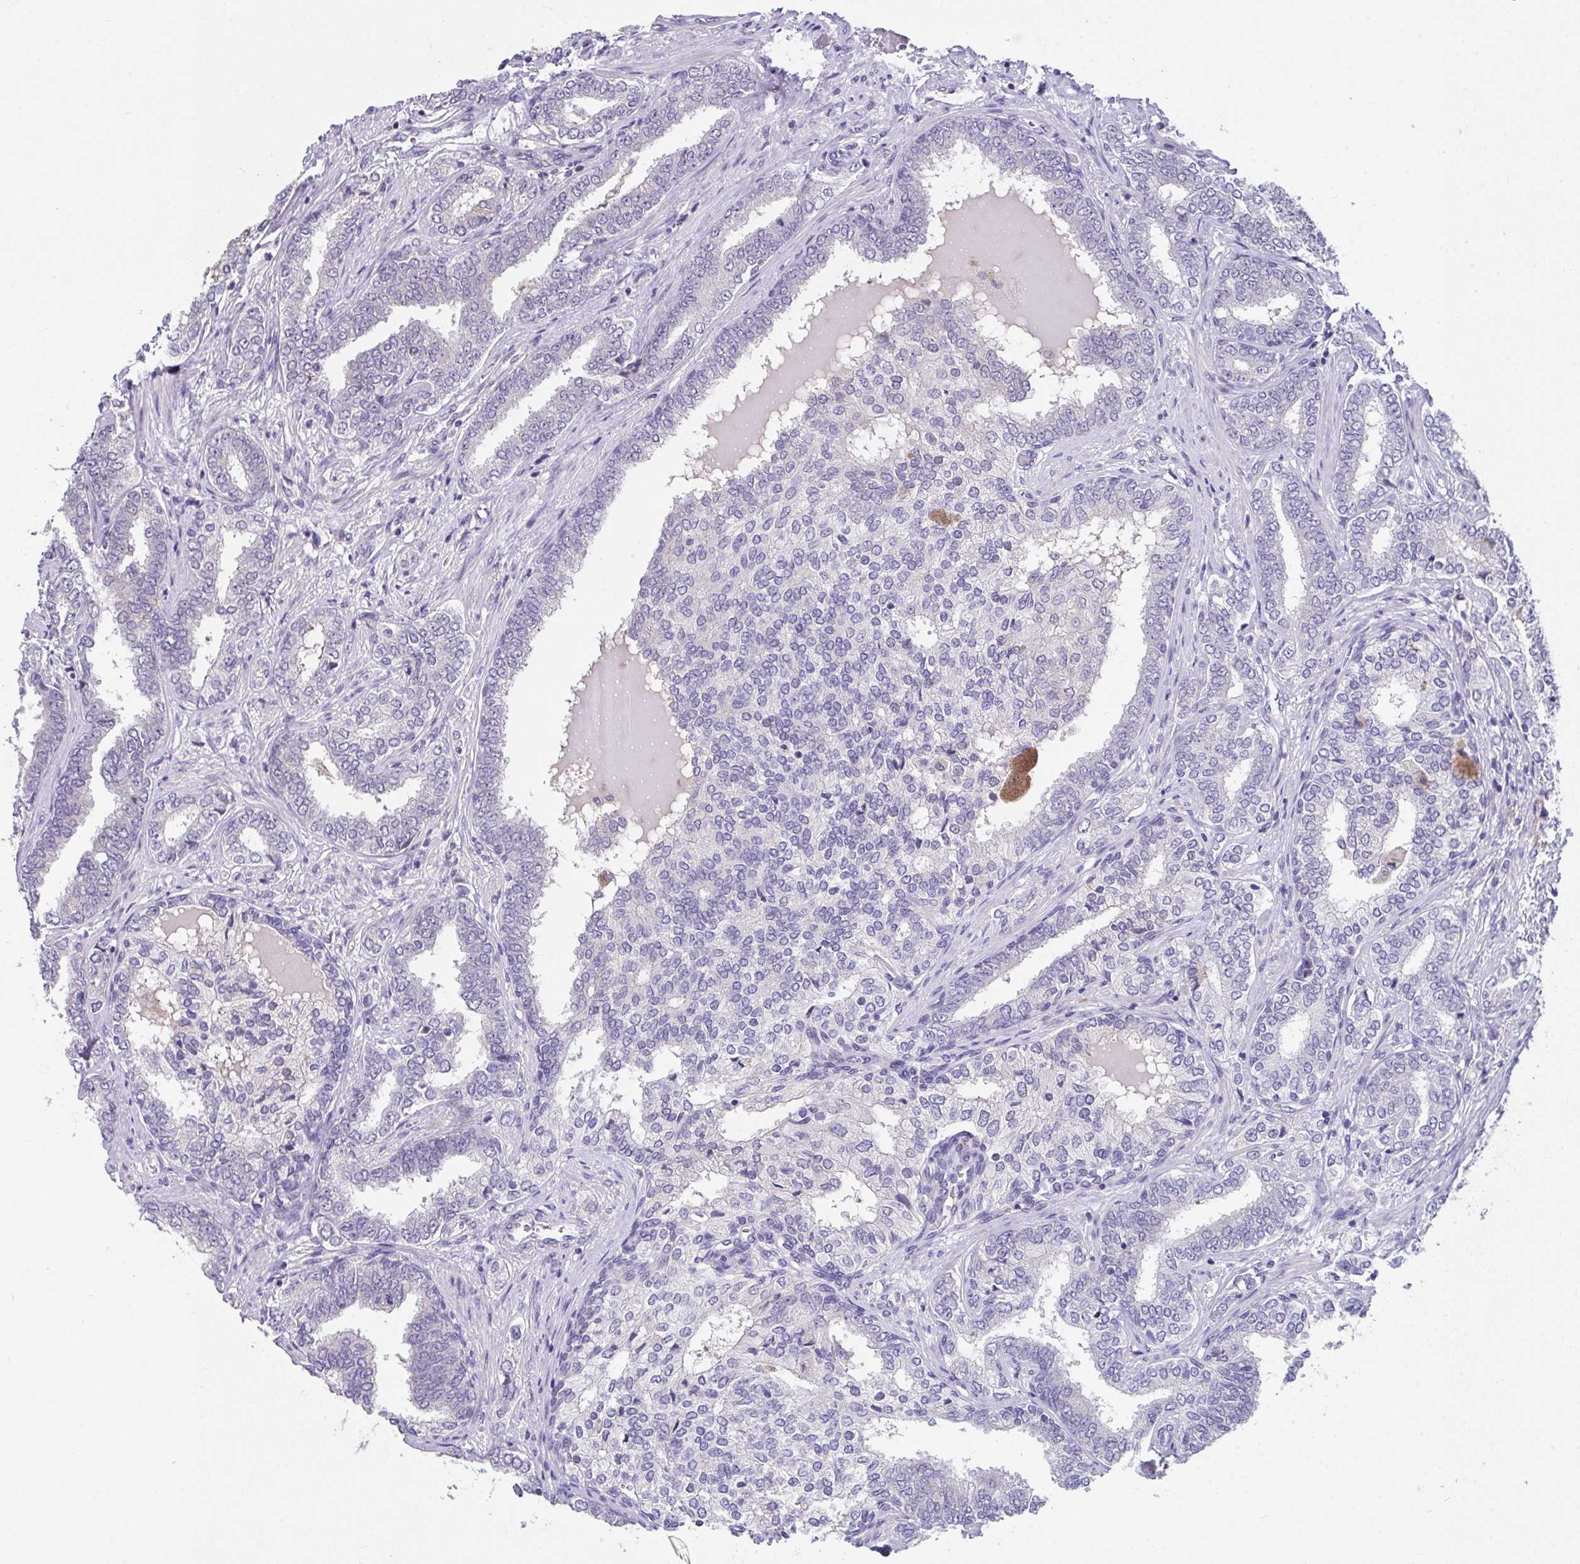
{"staining": {"intensity": "negative", "quantity": "none", "location": "none"}, "tissue": "prostate cancer", "cell_type": "Tumor cells", "image_type": "cancer", "snomed": [{"axis": "morphology", "description": "Adenocarcinoma, High grade"}, {"axis": "topography", "description": "Prostate"}], "caption": "Immunohistochemistry (IHC) of prostate cancer (adenocarcinoma (high-grade)) displays no staining in tumor cells.", "gene": "GLTPD2", "patient": {"sex": "male", "age": 72}}